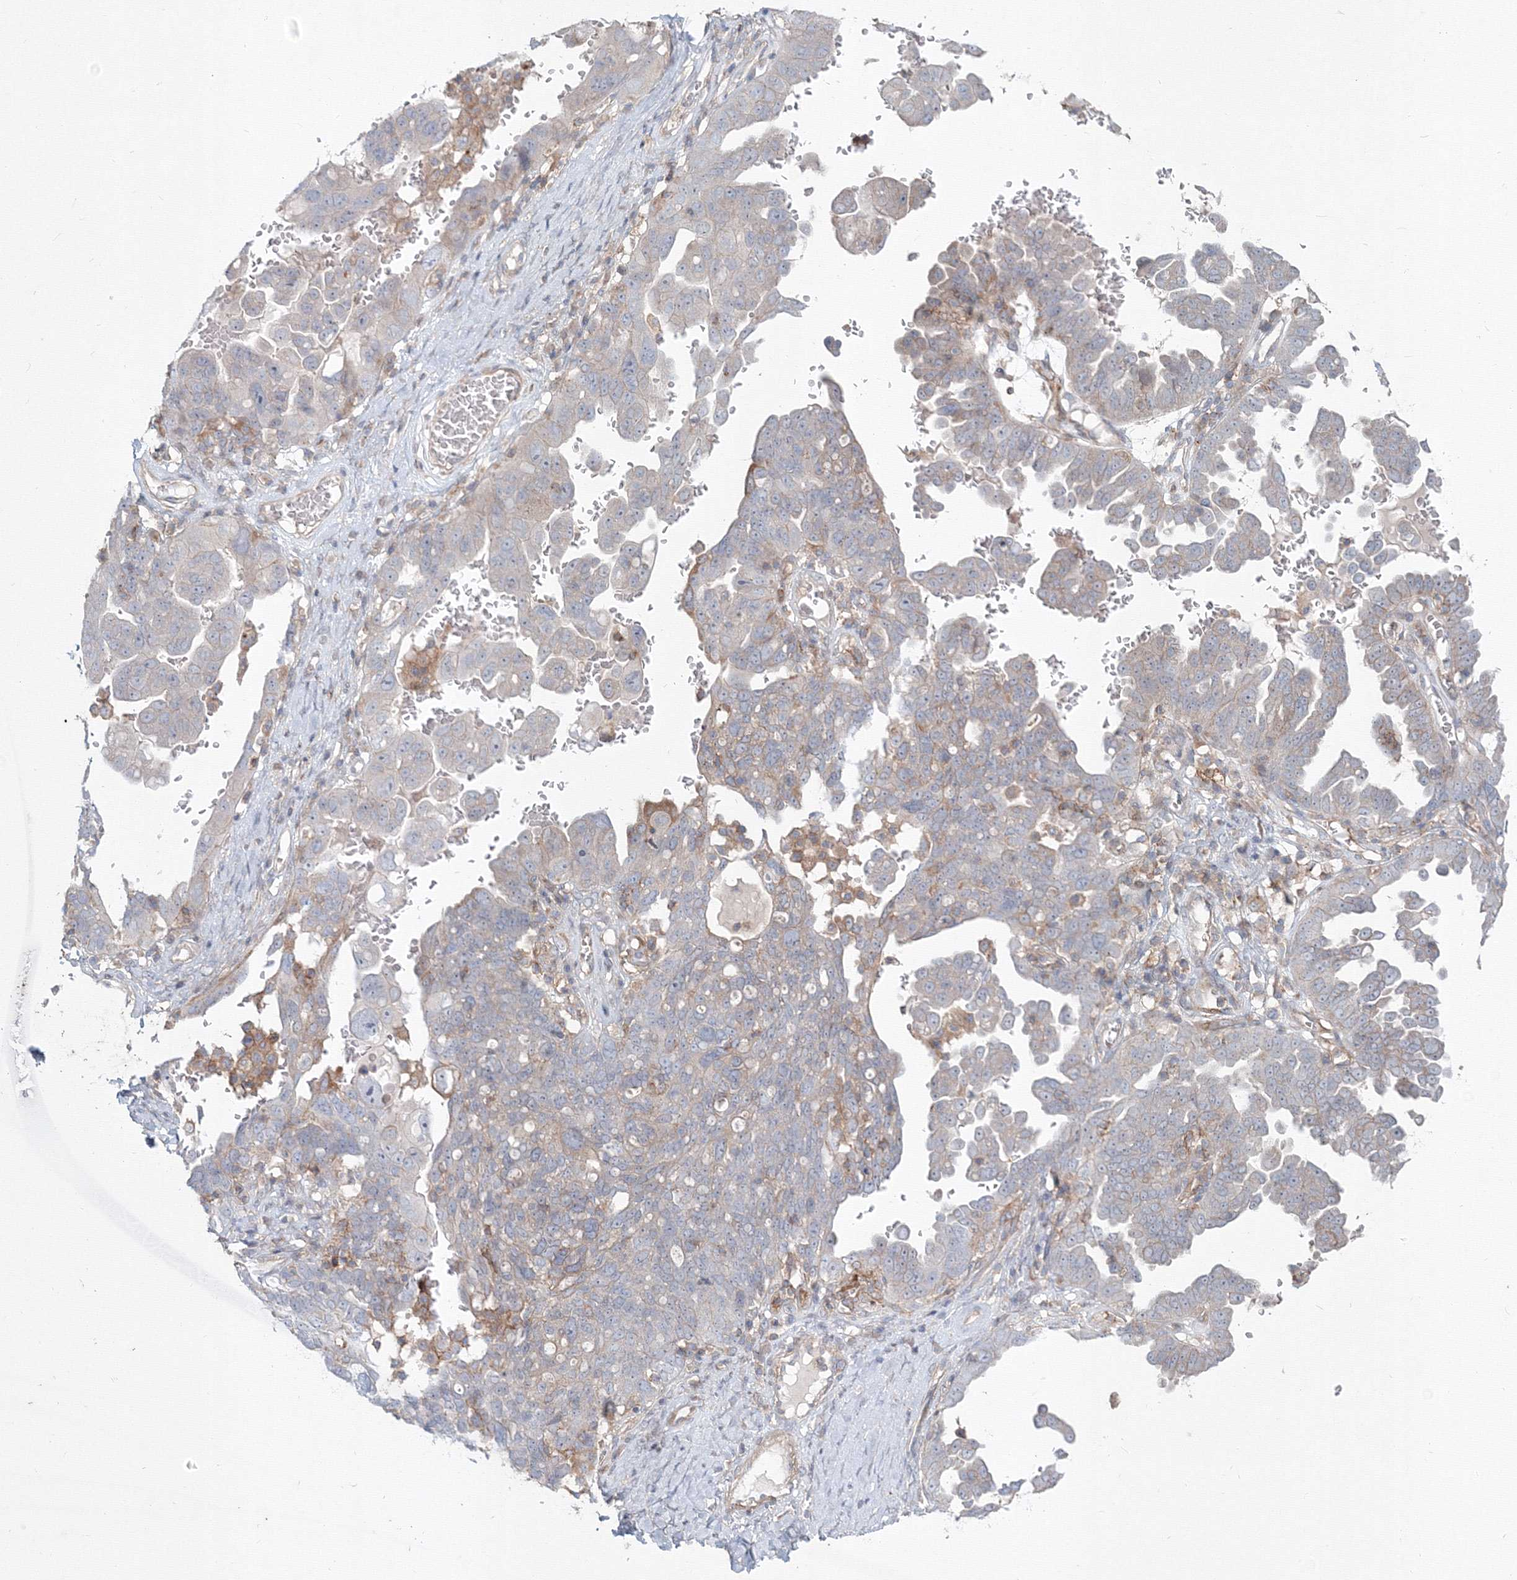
{"staining": {"intensity": "negative", "quantity": "none", "location": "none"}, "tissue": "ovarian cancer", "cell_type": "Tumor cells", "image_type": "cancer", "snomed": [{"axis": "morphology", "description": "Carcinoma, endometroid"}, {"axis": "topography", "description": "Ovary"}], "caption": "Immunohistochemistry (IHC) micrograph of neoplastic tissue: ovarian cancer stained with DAB (3,3'-diaminobenzidine) demonstrates no significant protein staining in tumor cells. (DAB IHC visualized using brightfield microscopy, high magnification).", "gene": "SH3PXD2A", "patient": {"sex": "female", "age": 62}}